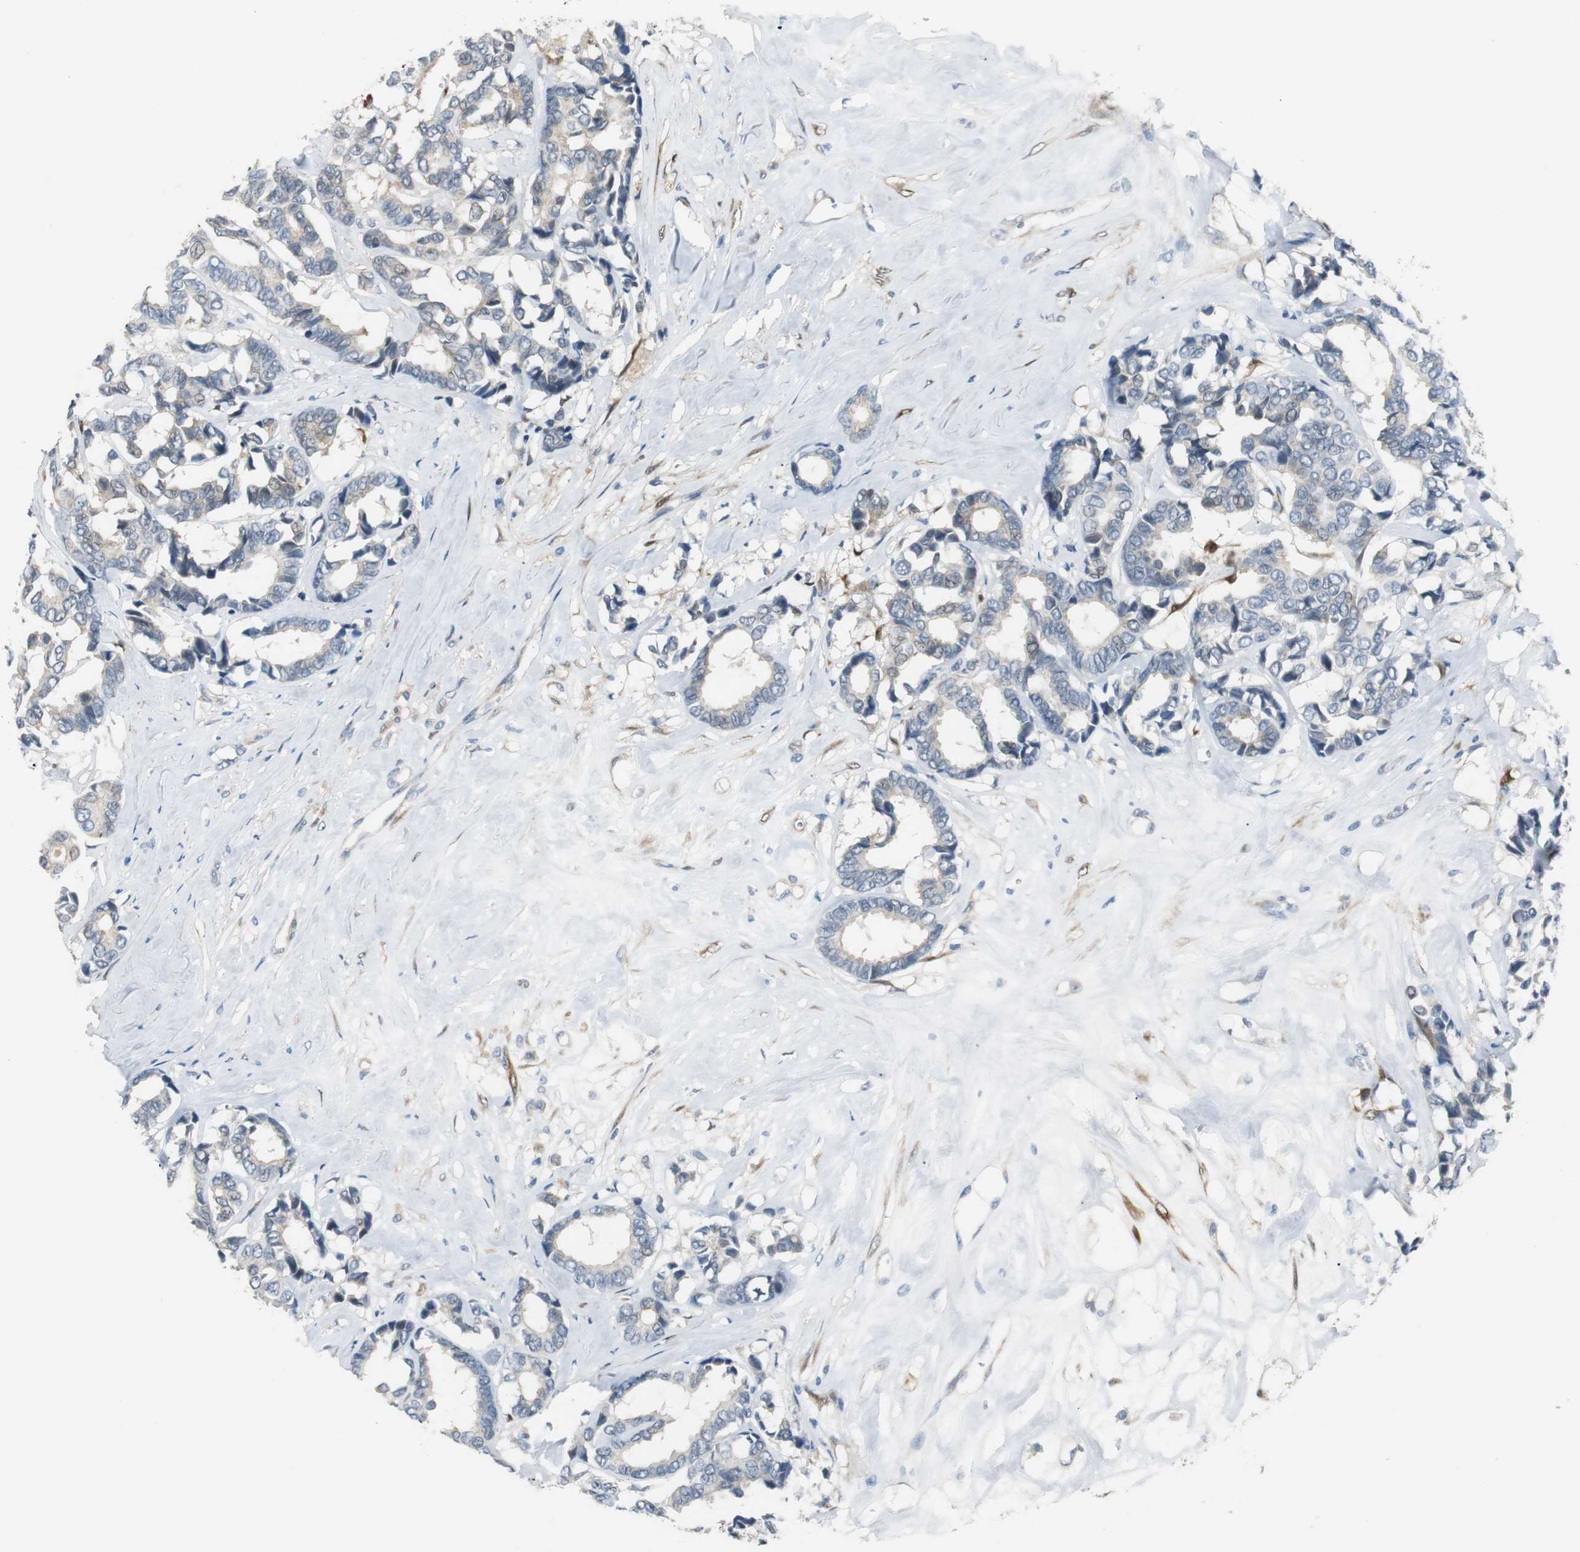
{"staining": {"intensity": "weak", "quantity": "<25%", "location": "cytoplasmic/membranous"}, "tissue": "breast cancer", "cell_type": "Tumor cells", "image_type": "cancer", "snomed": [{"axis": "morphology", "description": "Duct carcinoma"}, {"axis": "topography", "description": "Breast"}], "caption": "This is a micrograph of immunohistochemistry staining of breast cancer (infiltrating ductal carcinoma), which shows no positivity in tumor cells. (Stains: DAB immunohistochemistry with hematoxylin counter stain, Microscopy: brightfield microscopy at high magnification).", "gene": "FHL2", "patient": {"sex": "female", "age": 87}}